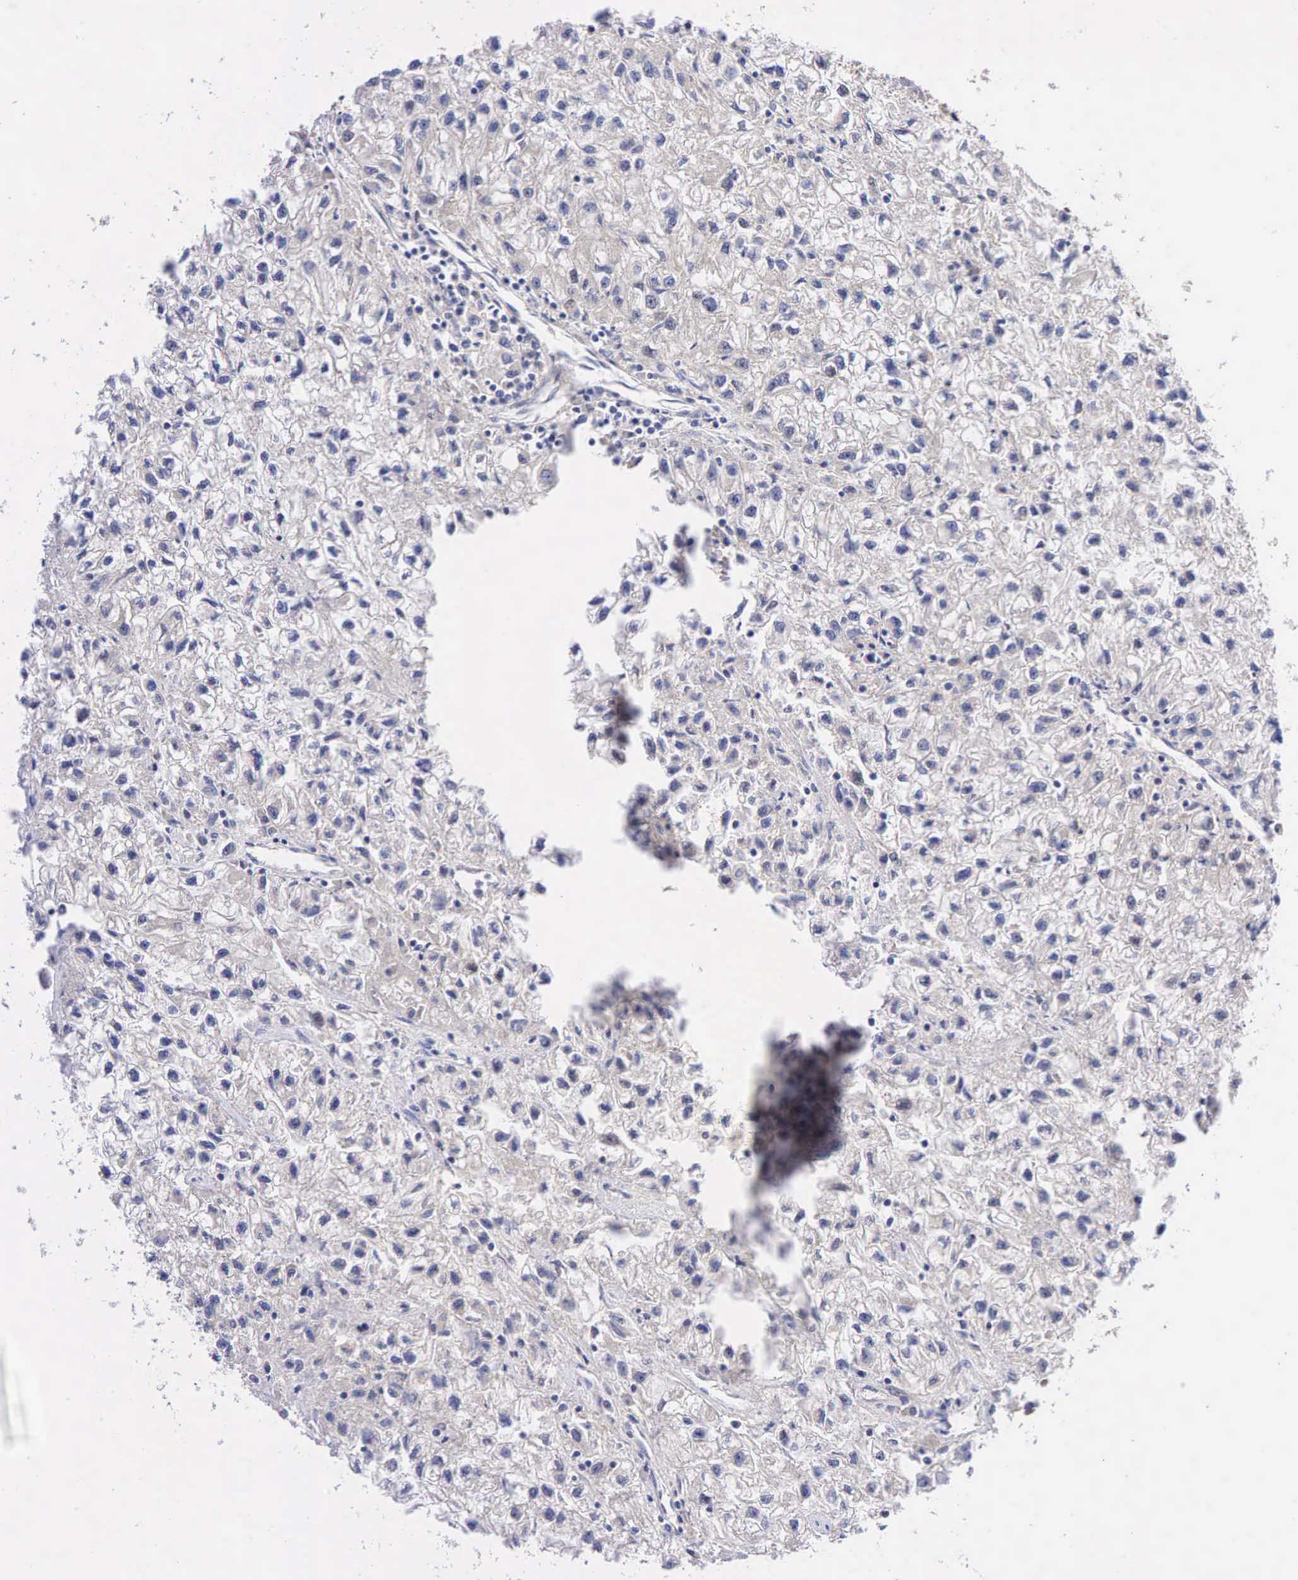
{"staining": {"intensity": "negative", "quantity": "none", "location": "none"}, "tissue": "renal cancer", "cell_type": "Tumor cells", "image_type": "cancer", "snomed": [{"axis": "morphology", "description": "Adenocarcinoma, NOS"}, {"axis": "topography", "description": "Kidney"}], "caption": "Protein analysis of renal cancer shows no significant positivity in tumor cells. Nuclei are stained in blue.", "gene": "CCND1", "patient": {"sex": "male", "age": 59}}